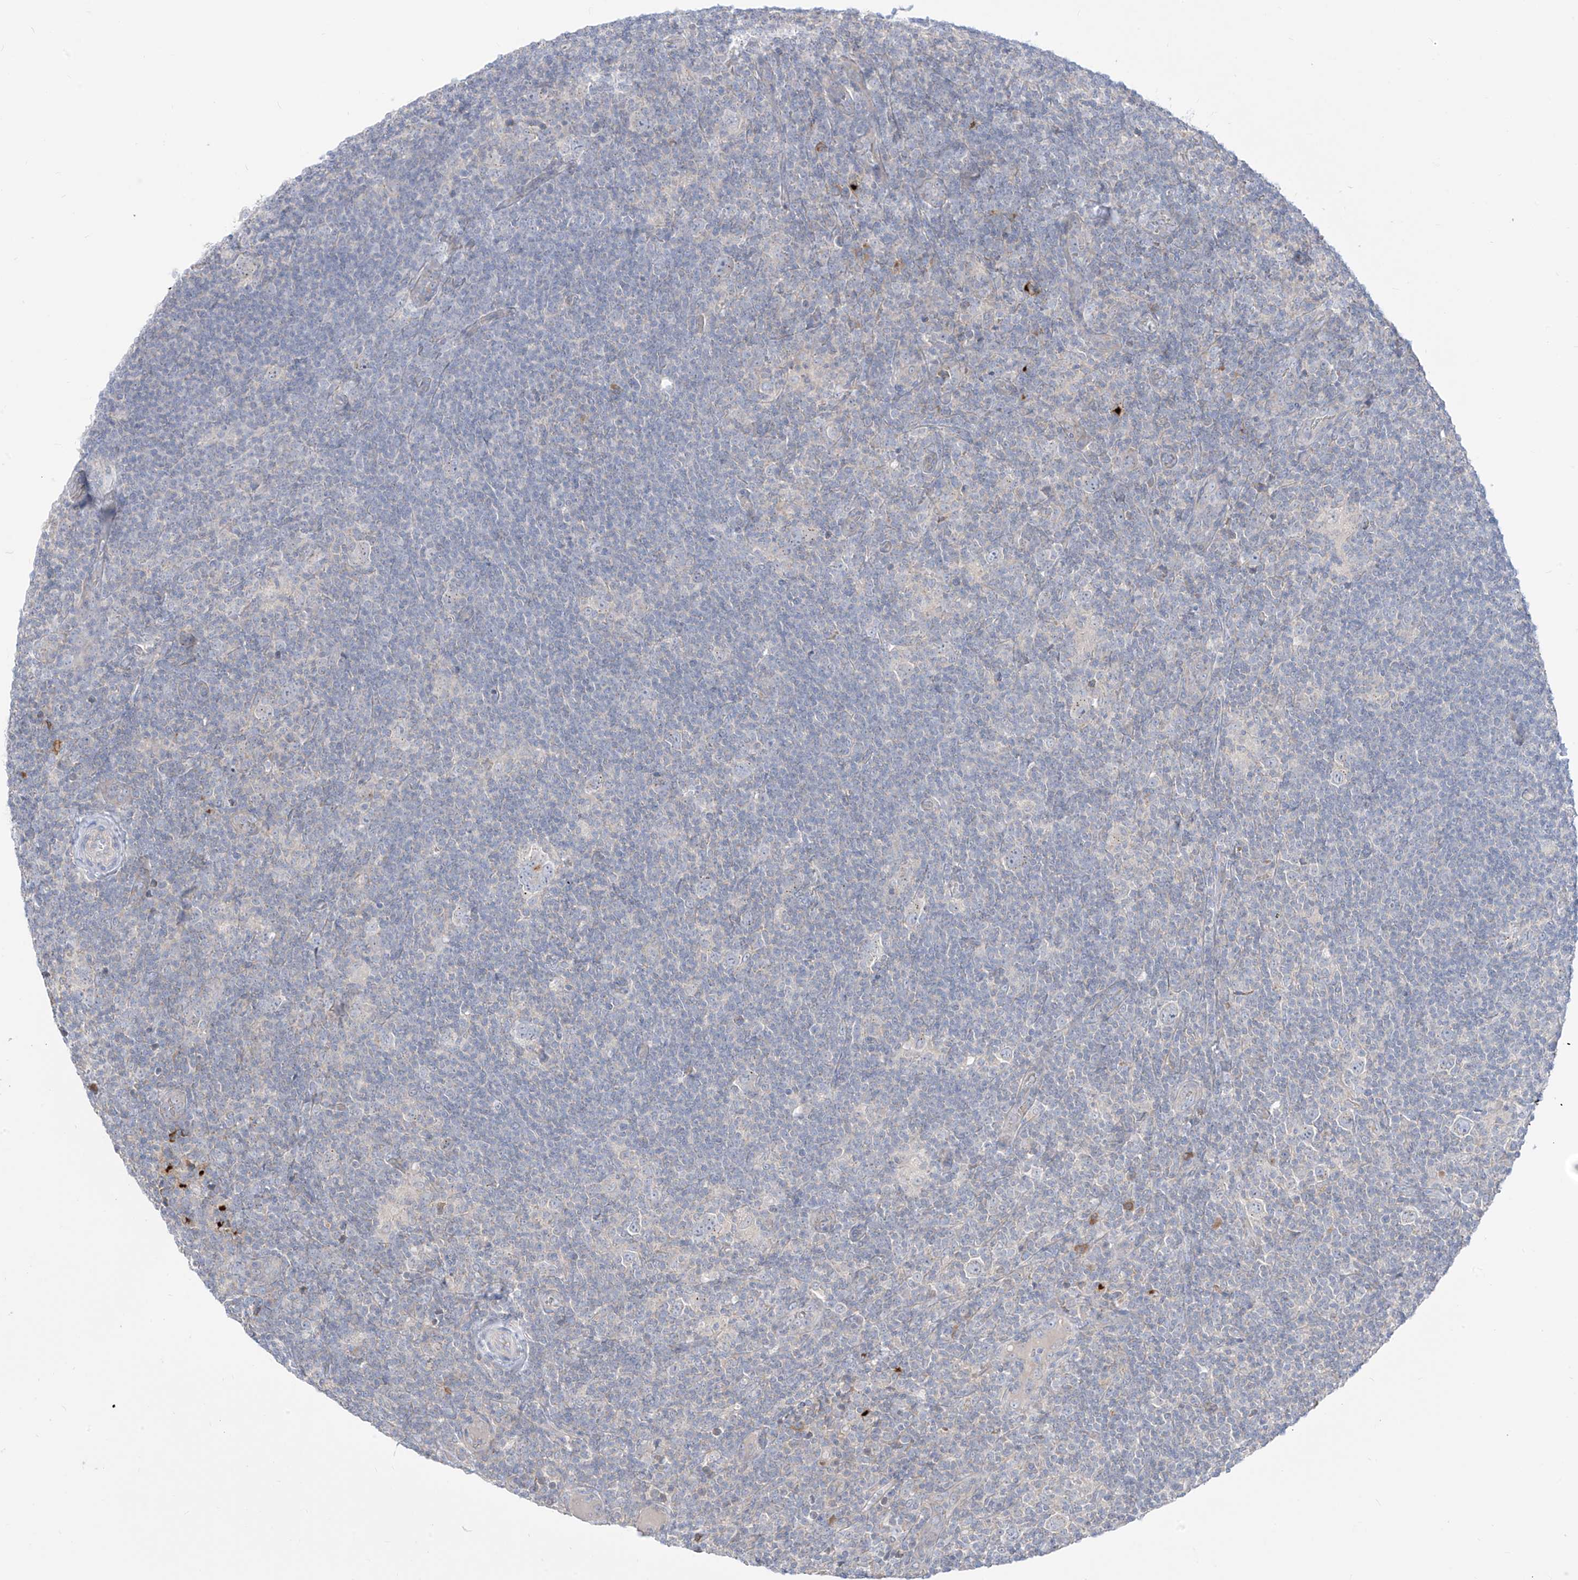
{"staining": {"intensity": "negative", "quantity": "none", "location": "none"}, "tissue": "lymphoma", "cell_type": "Tumor cells", "image_type": "cancer", "snomed": [{"axis": "morphology", "description": "Hodgkin's disease, NOS"}, {"axis": "topography", "description": "Lymph node"}], "caption": "Protein analysis of Hodgkin's disease exhibits no significant staining in tumor cells. Nuclei are stained in blue.", "gene": "SYTL3", "patient": {"sex": "female", "age": 57}}